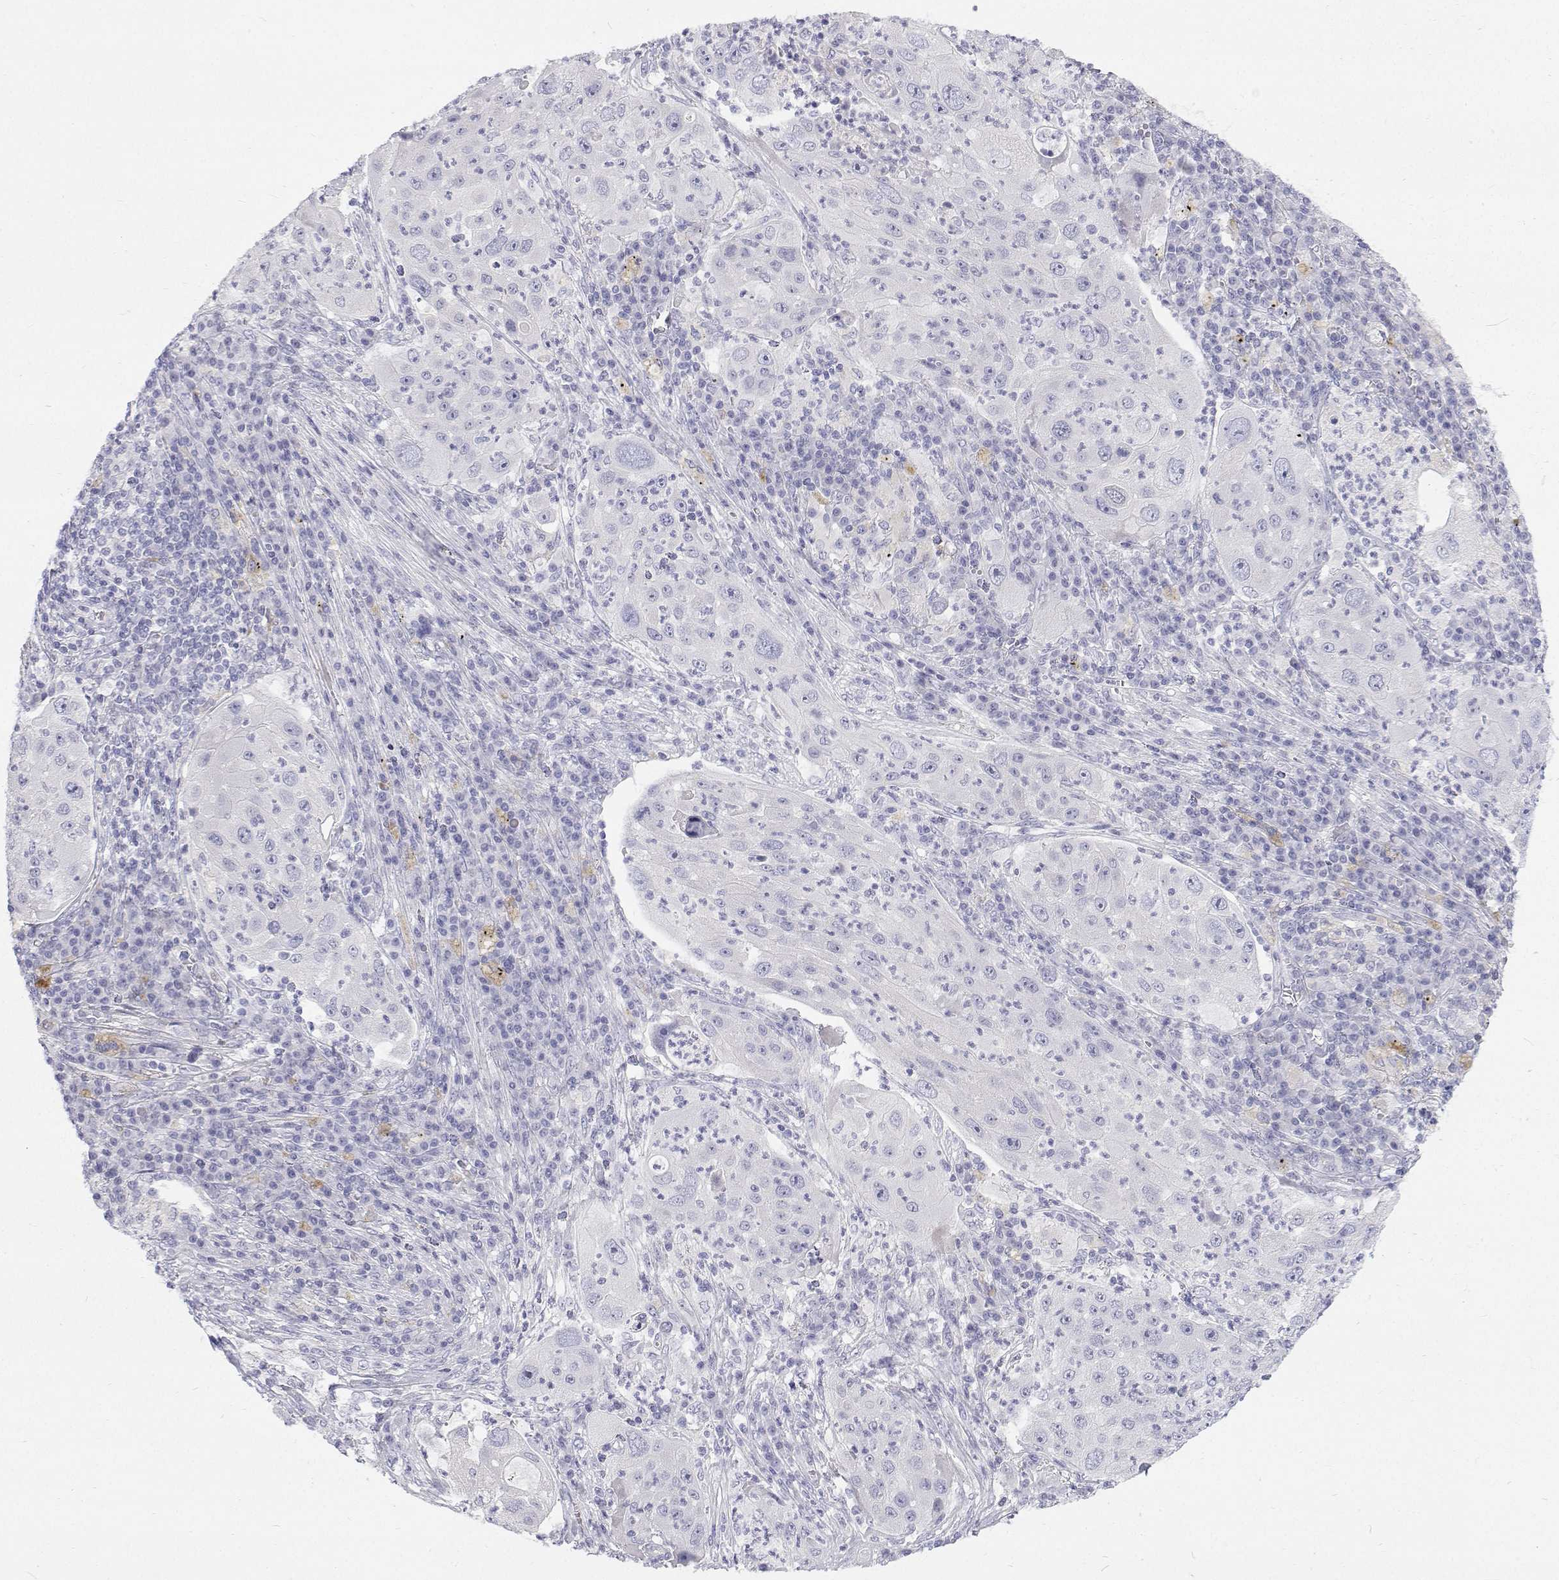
{"staining": {"intensity": "negative", "quantity": "none", "location": "none"}, "tissue": "lung cancer", "cell_type": "Tumor cells", "image_type": "cancer", "snomed": [{"axis": "morphology", "description": "Squamous cell carcinoma, NOS"}, {"axis": "topography", "description": "Lung"}], "caption": "Micrograph shows no protein staining in tumor cells of squamous cell carcinoma (lung) tissue.", "gene": "NCR2", "patient": {"sex": "female", "age": 59}}